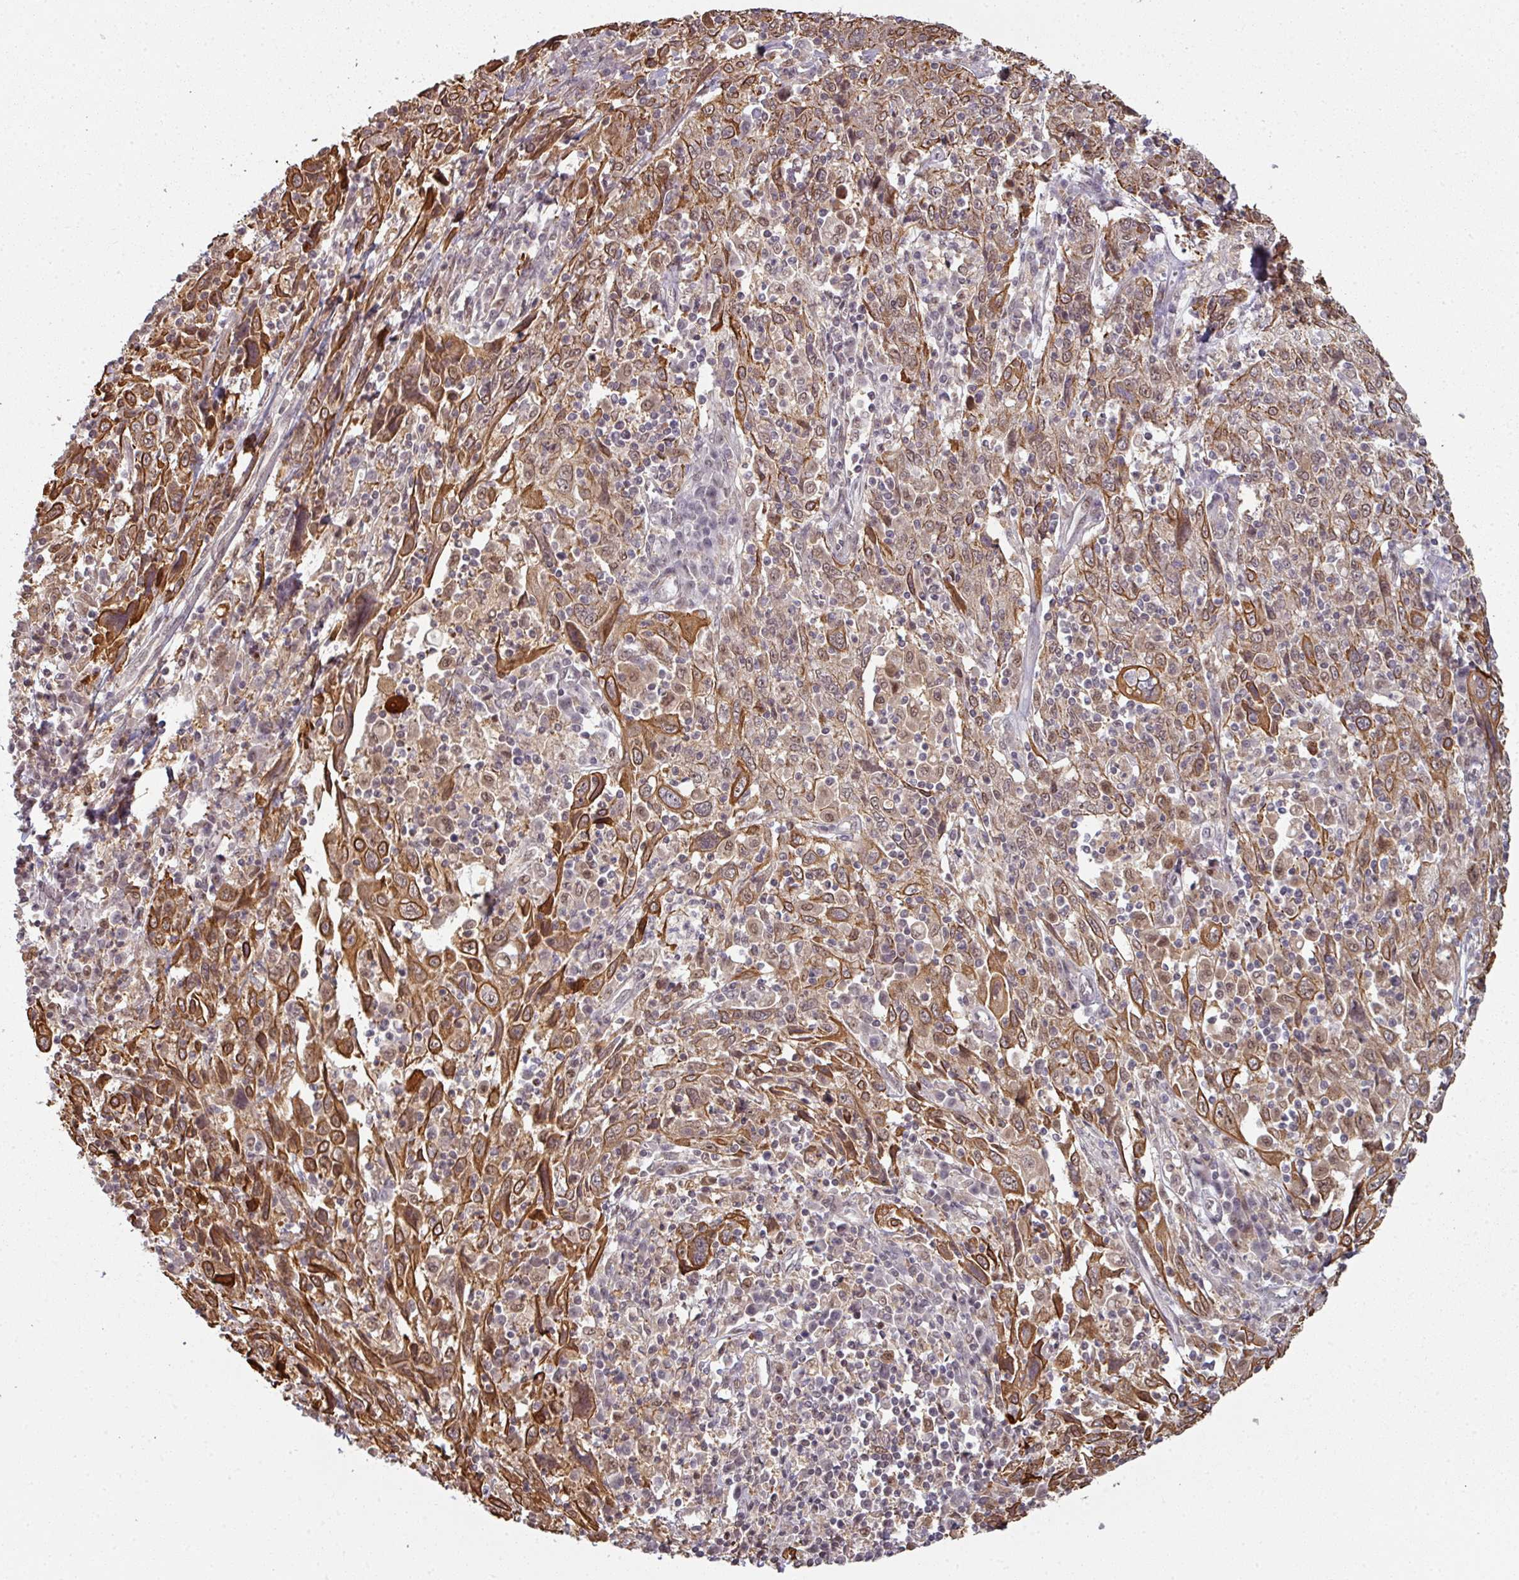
{"staining": {"intensity": "moderate", "quantity": "25%-75%", "location": "cytoplasmic/membranous"}, "tissue": "cervical cancer", "cell_type": "Tumor cells", "image_type": "cancer", "snomed": [{"axis": "morphology", "description": "Squamous cell carcinoma, NOS"}, {"axis": "topography", "description": "Cervix"}], "caption": "Cervical cancer was stained to show a protein in brown. There is medium levels of moderate cytoplasmic/membranous expression in approximately 25%-75% of tumor cells.", "gene": "GTF2H3", "patient": {"sex": "female", "age": 46}}